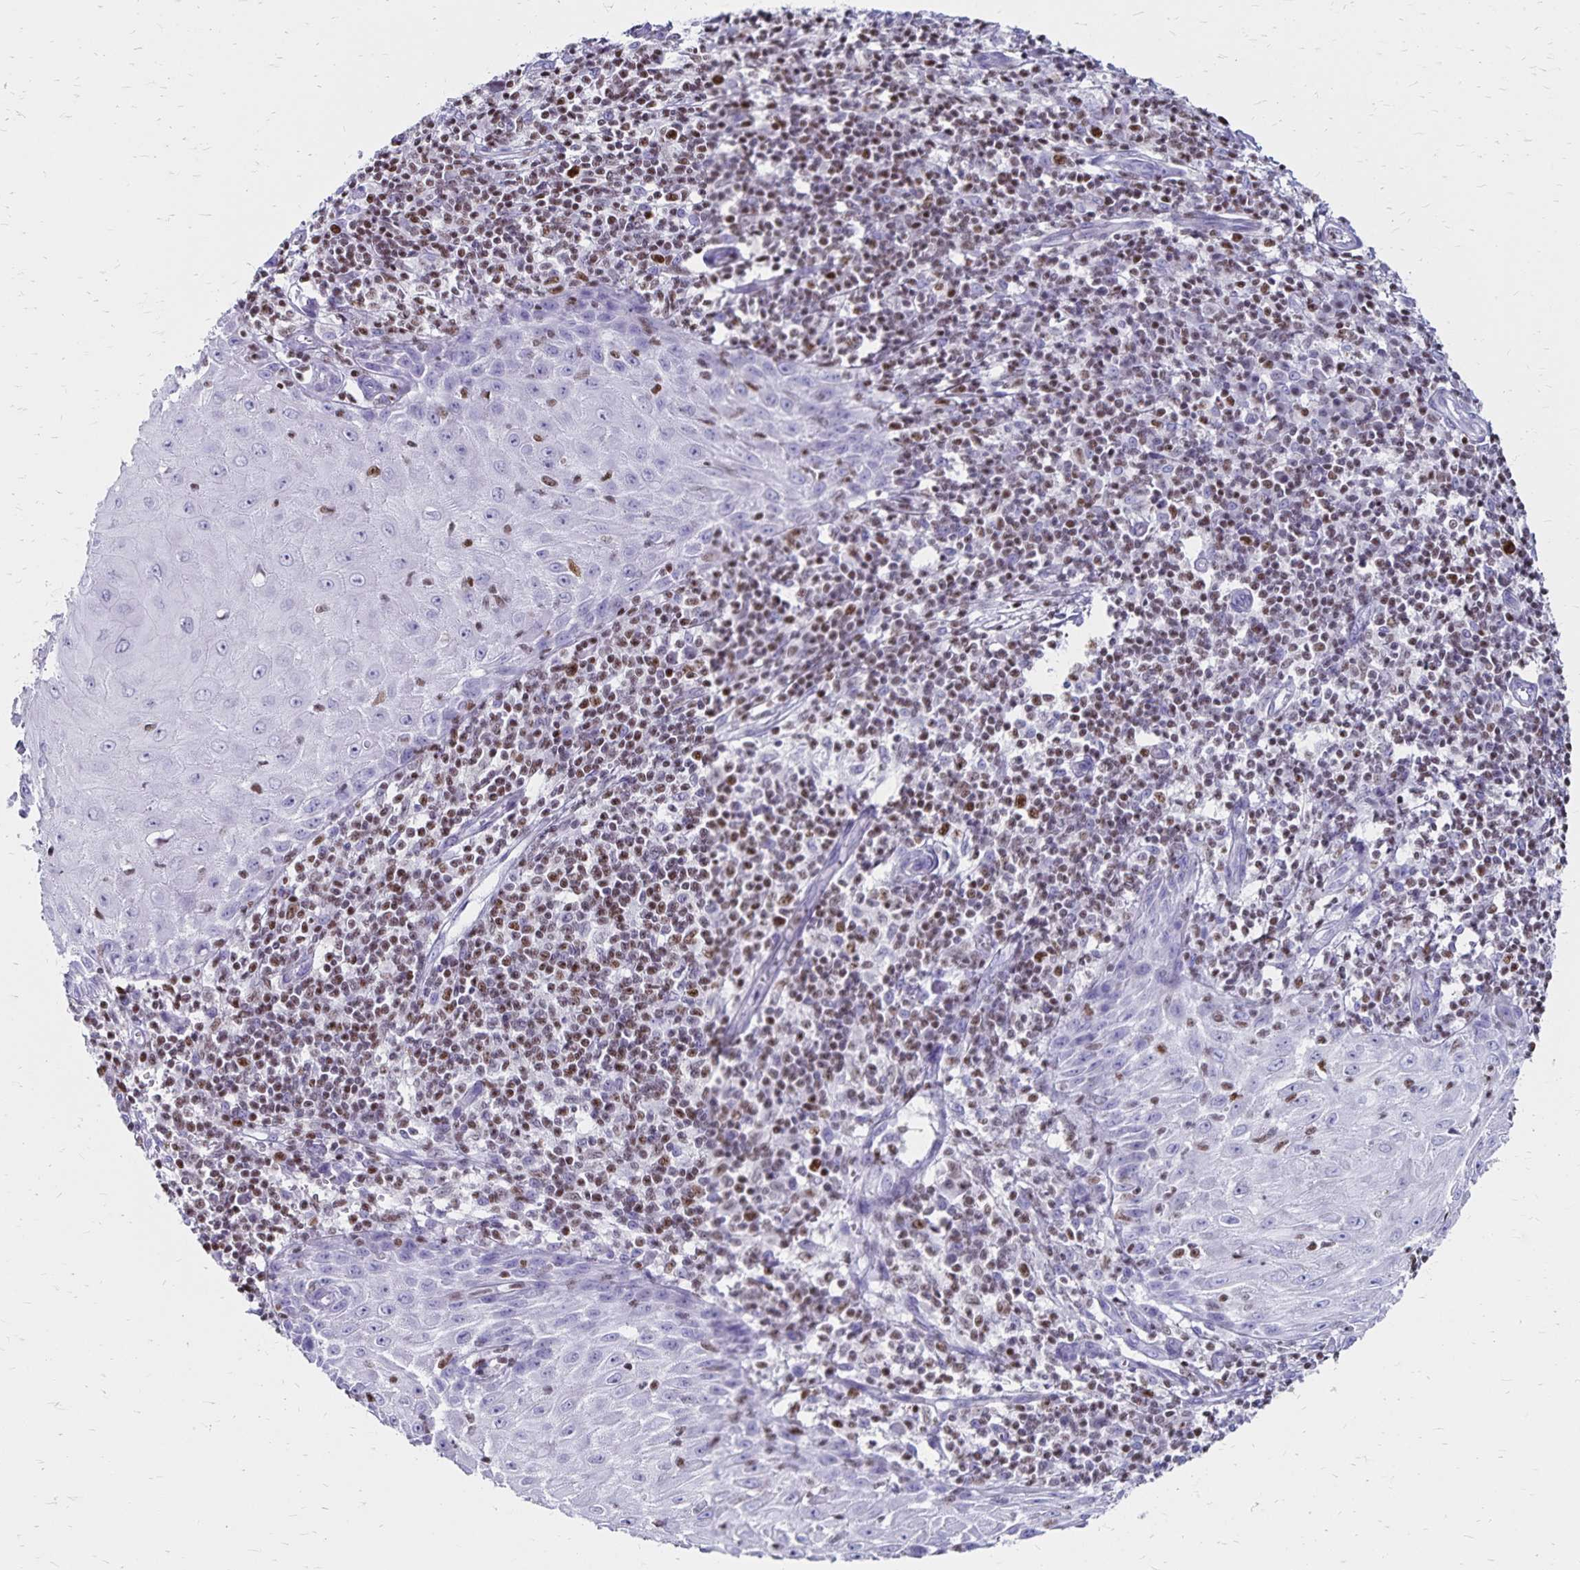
{"staining": {"intensity": "negative", "quantity": "none", "location": "none"}, "tissue": "skin cancer", "cell_type": "Tumor cells", "image_type": "cancer", "snomed": [{"axis": "morphology", "description": "Squamous cell carcinoma, NOS"}, {"axis": "topography", "description": "Skin"}], "caption": "This is an immunohistochemistry (IHC) photomicrograph of human skin cancer (squamous cell carcinoma). There is no staining in tumor cells.", "gene": "IKZF1", "patient": {"sex": "female", "age": 73}}